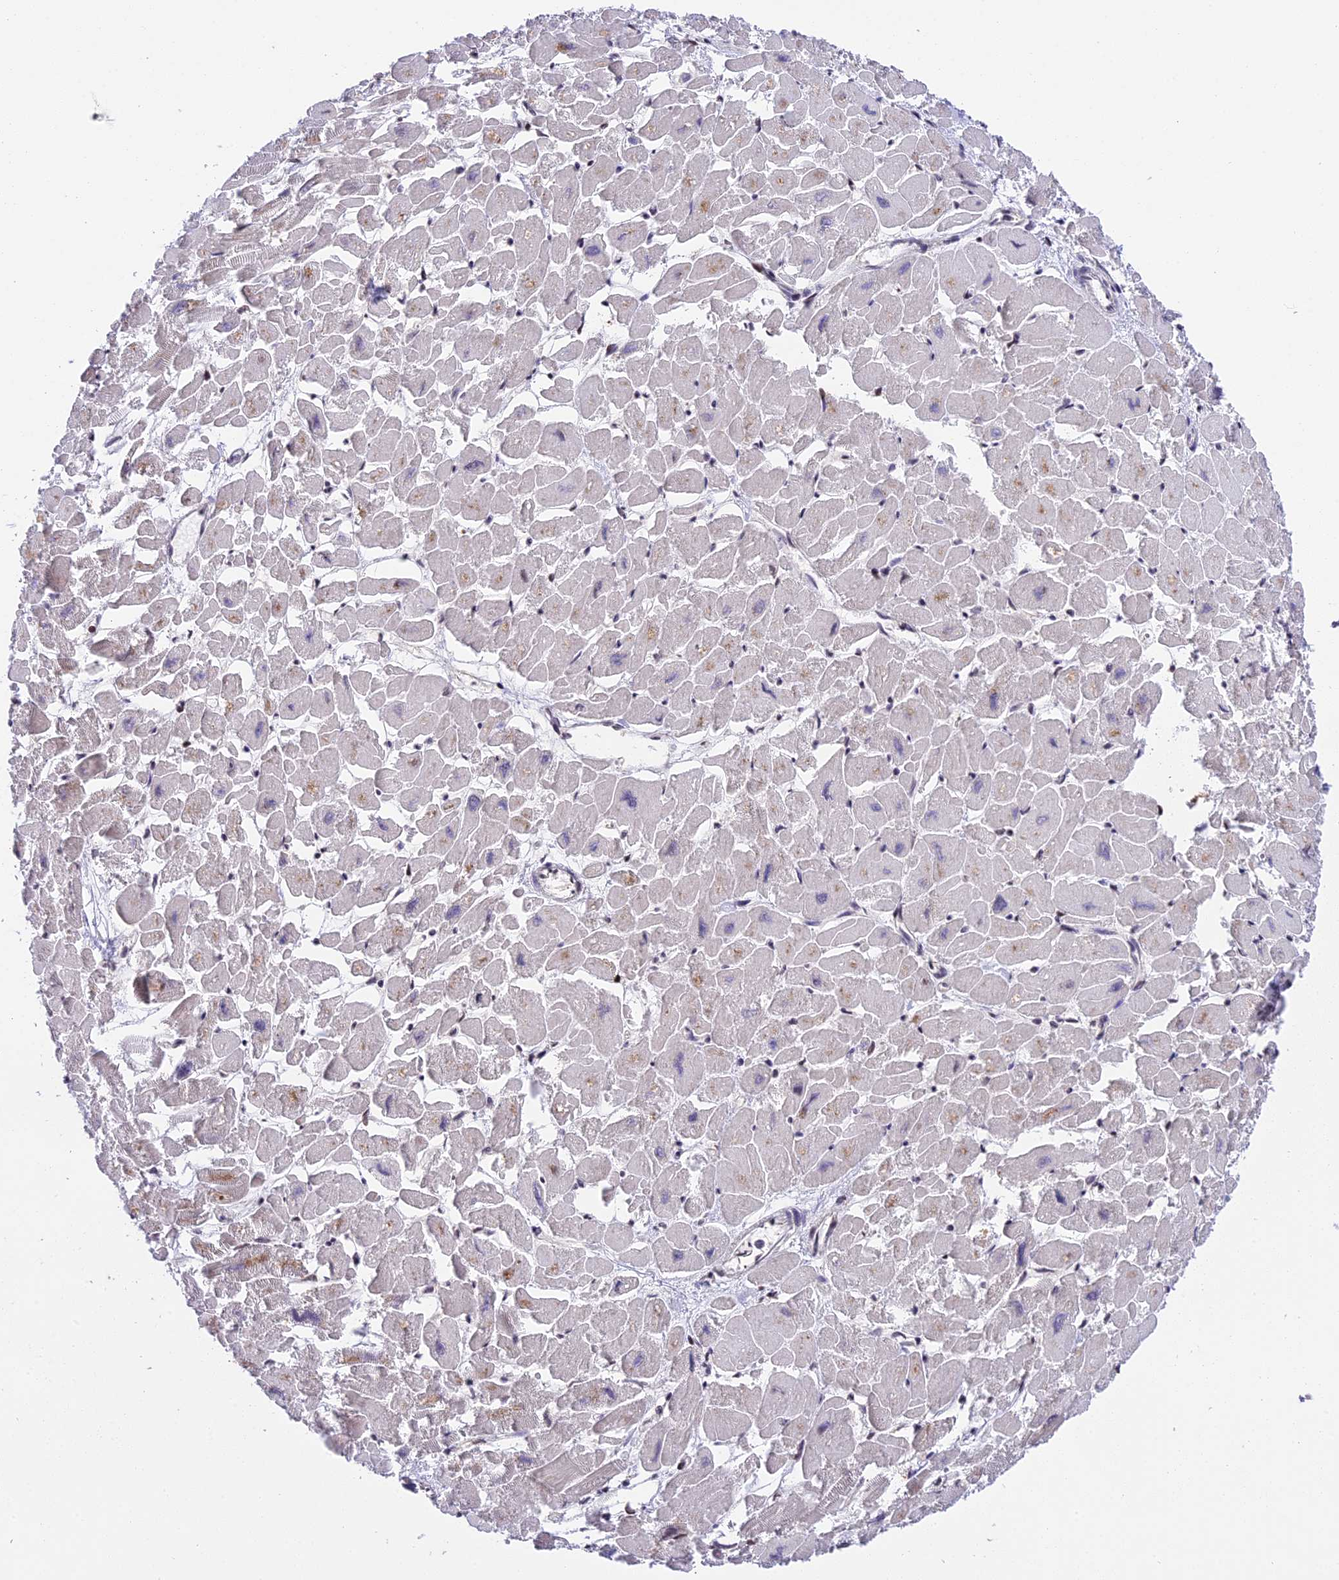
{"staining": {"intensity": "moderate", "quantity": "<25%", "location": "nuclear"}, "tissue": "heart muscle", "cell_type": "Cardiomyocytes", "image_type": "normal", "snomed": [{"axis": "morphology", "description": "Normal tissue, NOS"}, {"axis": "topography", "description": "Heart"}], "caption": "High-magnification brightfield microscopy of benign heart muscle stained with DAB (brown) and counterstained with hematoxylin (blue). cardiomyocytes exhibit moderate nuclear expression is appreciated in approximately<25% of cells. (DAB (3,3'-diaminobenzidine) = brown stain, brightfield microscopy at high magnification).", "gene": "POLR3E", "patient": {"sex": "male", "age": 54}}